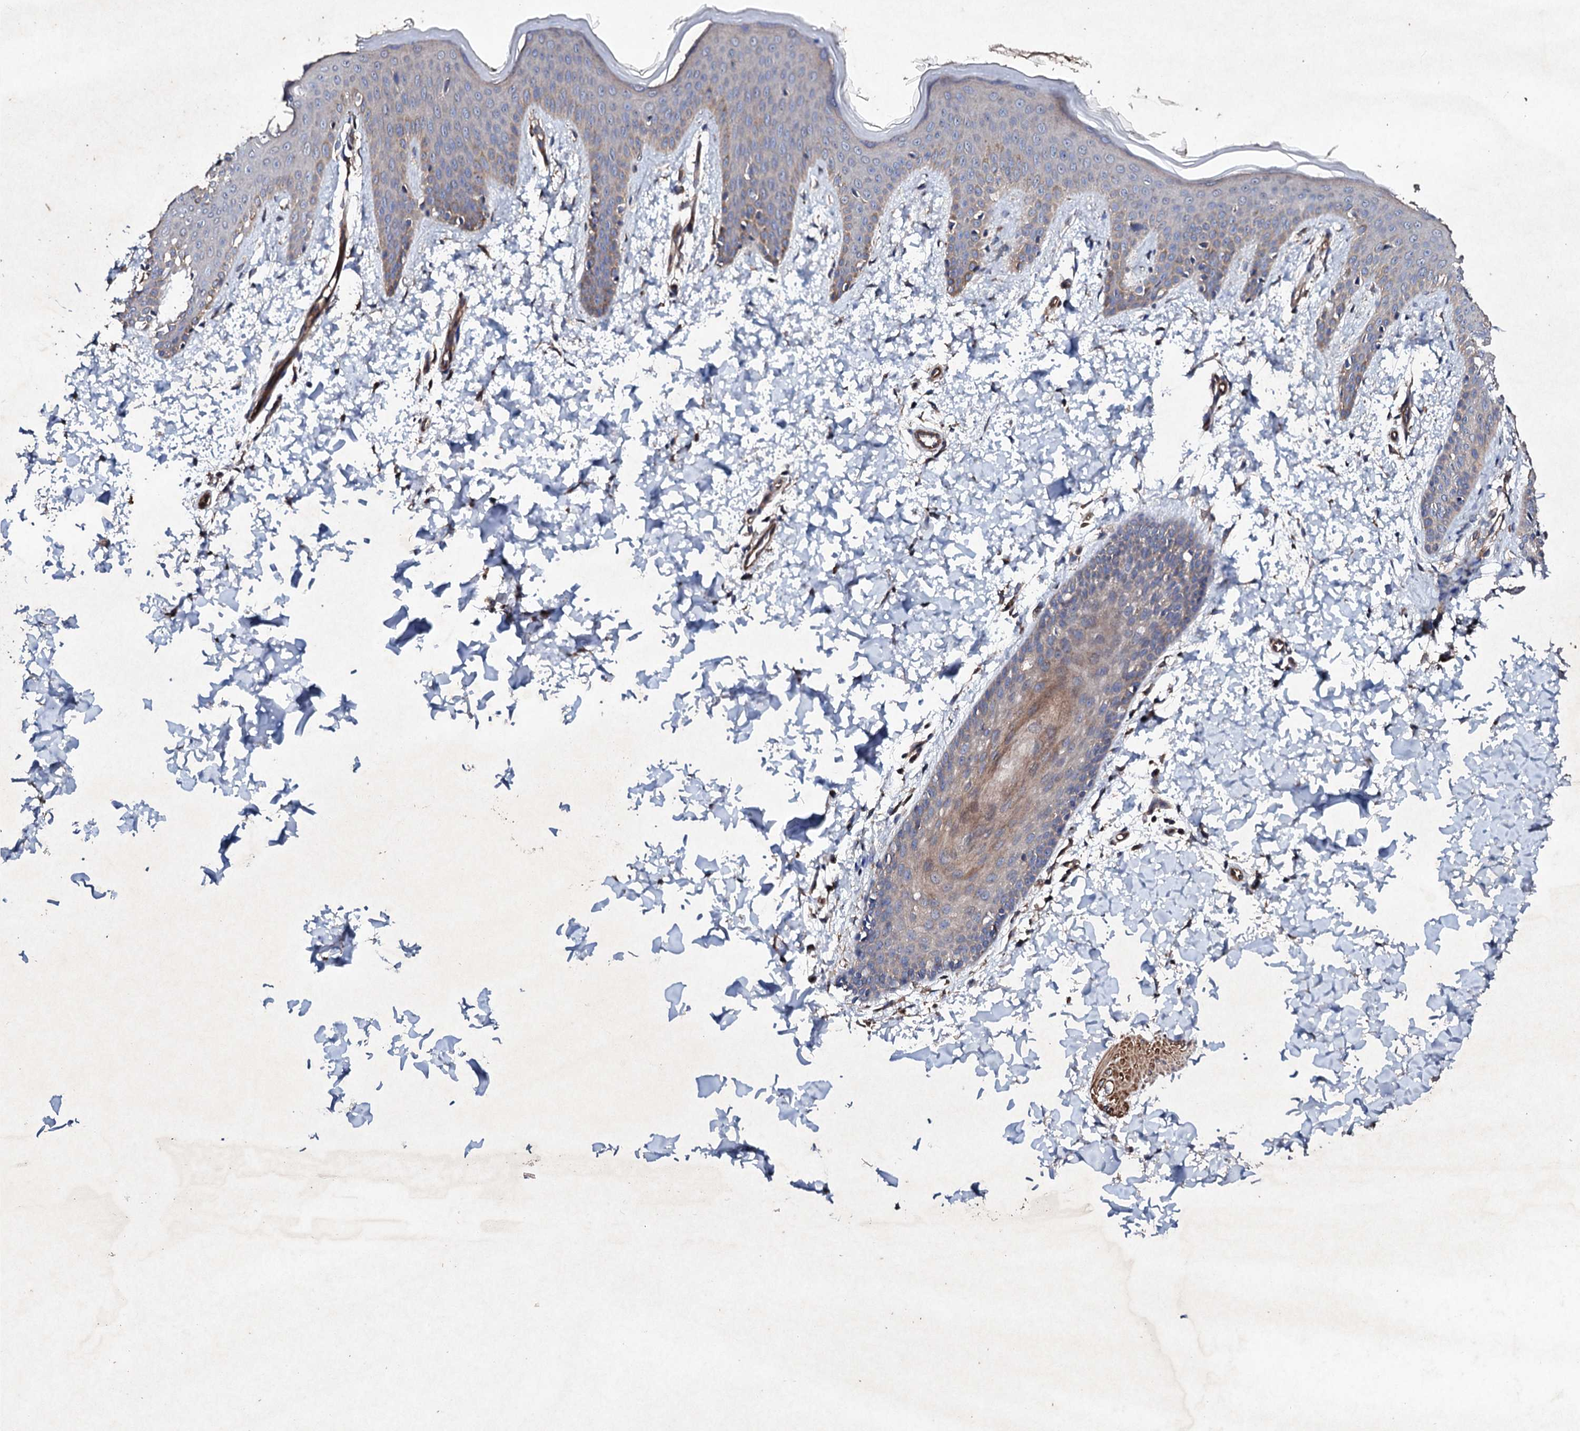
{"staining": {"intensity": "strong", "quantity": ">75%", "location": "cytoplasmic/membranous"}, "tissue": "skin", "cell_type": "Fibroblasts", "image_type": "normal", "snomed": [{"axis": "morphology", "description": "Normal tissue, NOS"}, {"axis": "topography", "description": "Skin"}], "caption": "Immunohistochemical staining of normal skin reveals high levels of strong cytoplasmic/membranous expression in approximately >75% of fibroblasts. The staining is performed using DAB (3,3'-diaminobenzidine) brown chromogen to label protein expression. The nuclei are counter-stained blue using hematoxylin.", "gene": "MOCOS", "patient": {"sex": "male", "age": 36}}